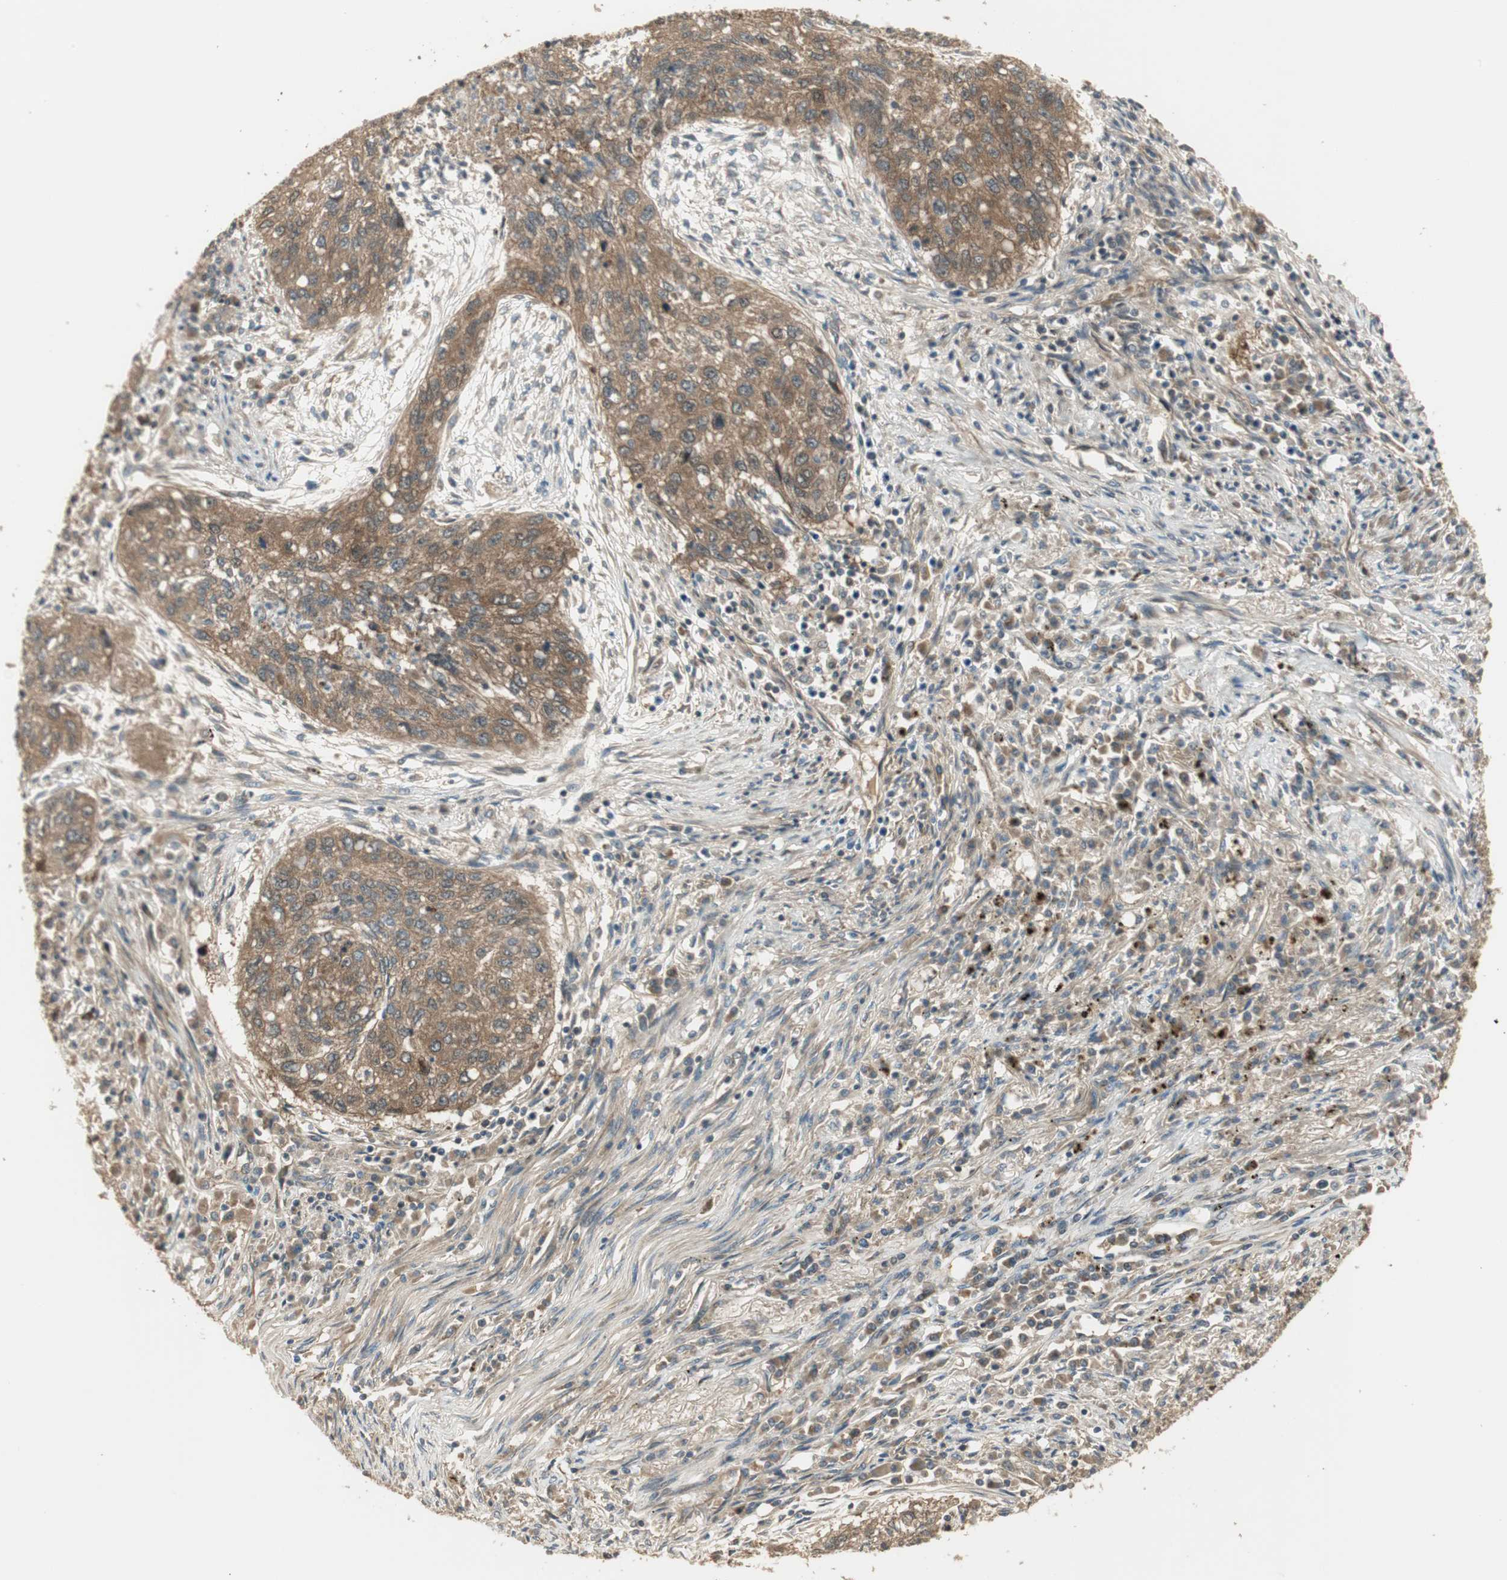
{"staining": {"intensity": "moderate", "quantity": ">75%", "location": "cytoplasmic/membranous"}, "tissue": "lung cancer", "cell_type": "Tumor cells", "image_type": "cancer", "snomed": [{"axis": "morphology", "description": "Squamous cell carcinoma, NOS"}, {"axis": "topography", "description": "Lung"}], "caption": "Squamous cell carcinoma (lung) was stained to show a protein in brown. There is medium levels of moderate cytoplasmic/membranous staining in about >75% of tumor cells.", "gene": "PFDN5", "patient": {"sex": "female", "age": 63}}